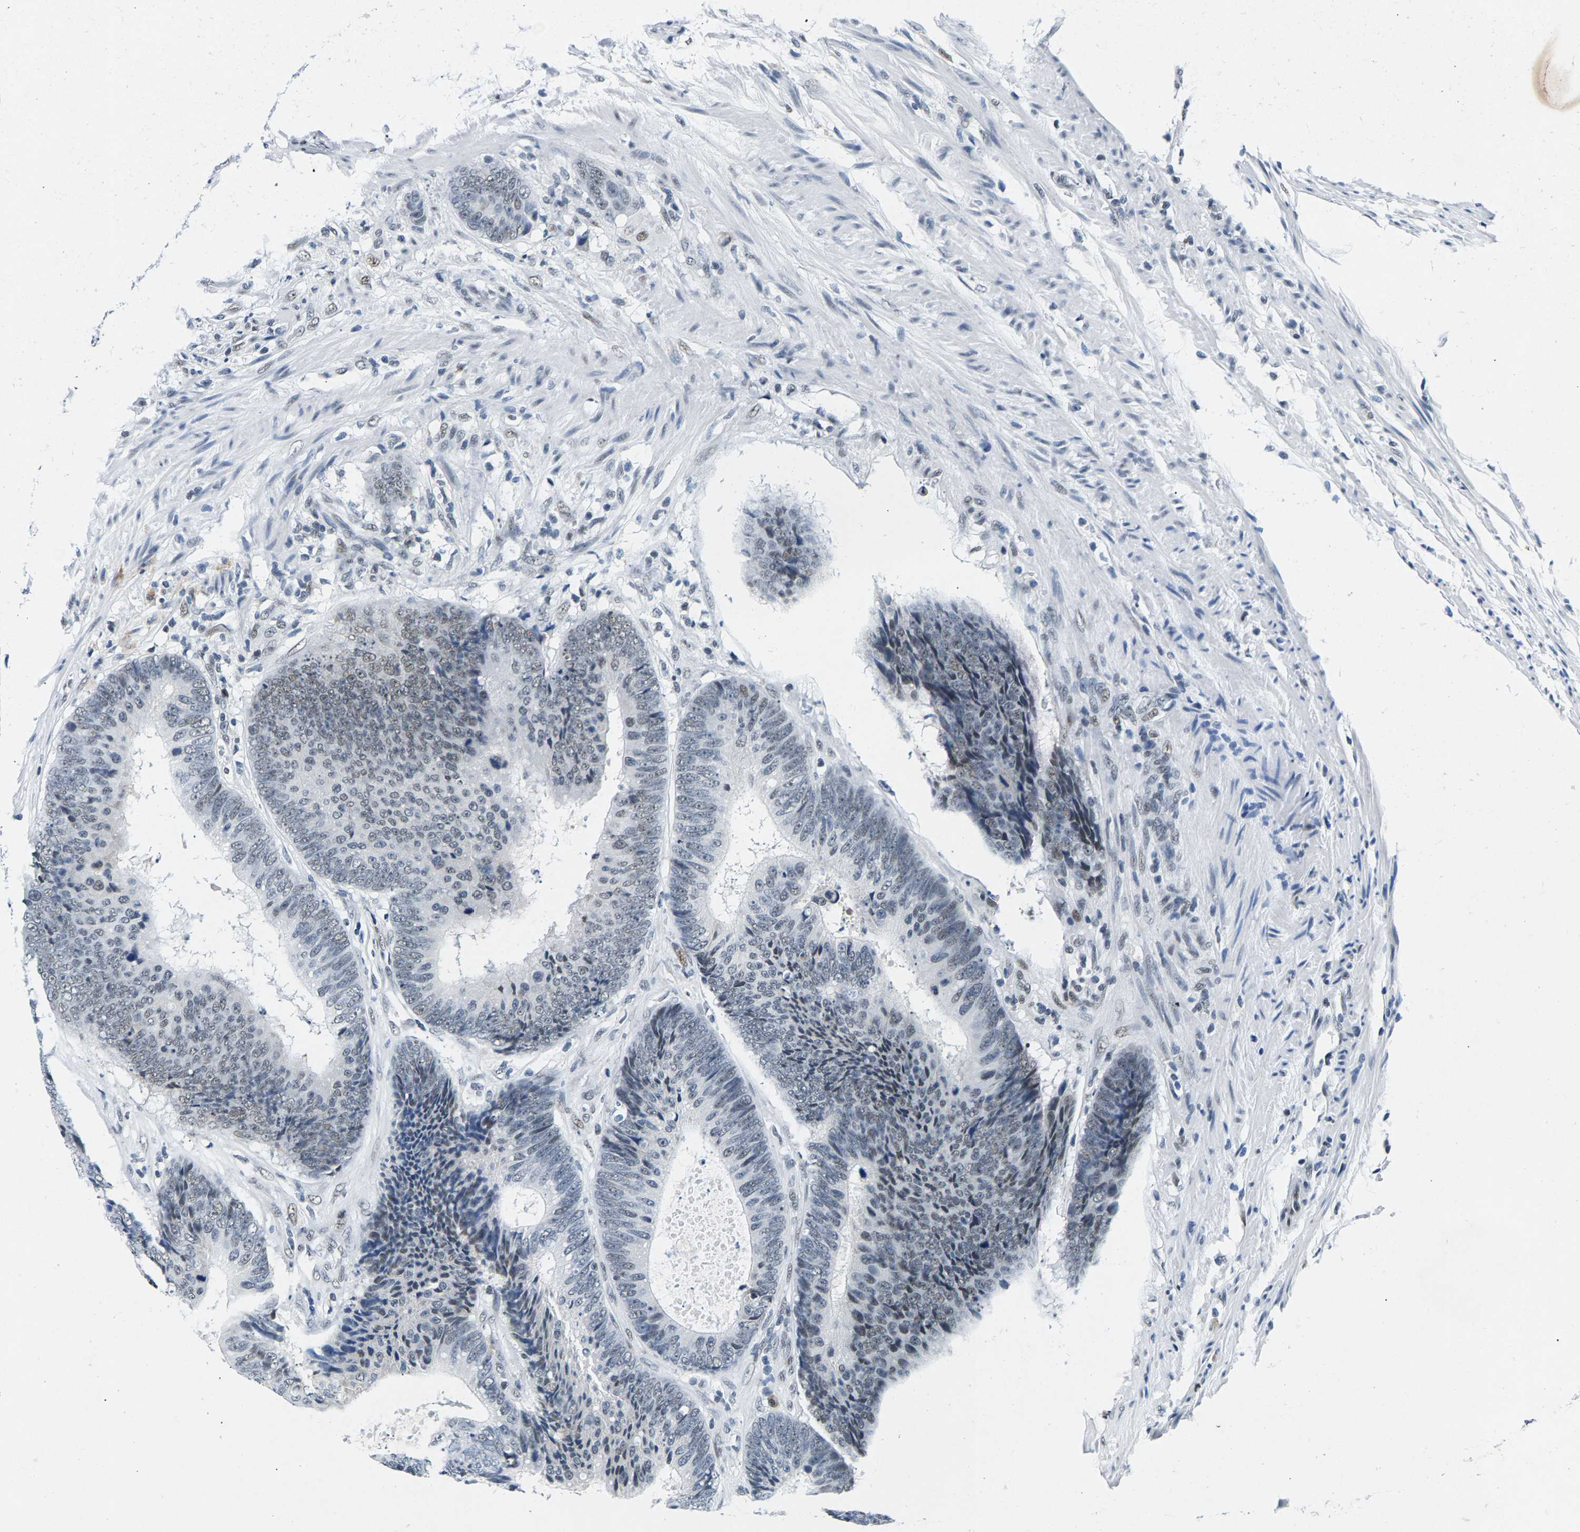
{"staining": {"intensity": "weak", "quantity": "<25%", "location": "nuclear"}, "tissue": "colorectal cancer", "cell_type": "Tumor cells", "image_type": "cancer", "snomed": [{"axis": "morphology", "description": "Adenocarcinoma, NOS"}, {"axis": "topography", "description": "Colon"}], "caption": "Immunohistochemical staining of colorectal adenocarcinoma displays no significant staining in tumor cells.", "gene": "ATF2", "patient": {"sex": "male", "age": 56}}